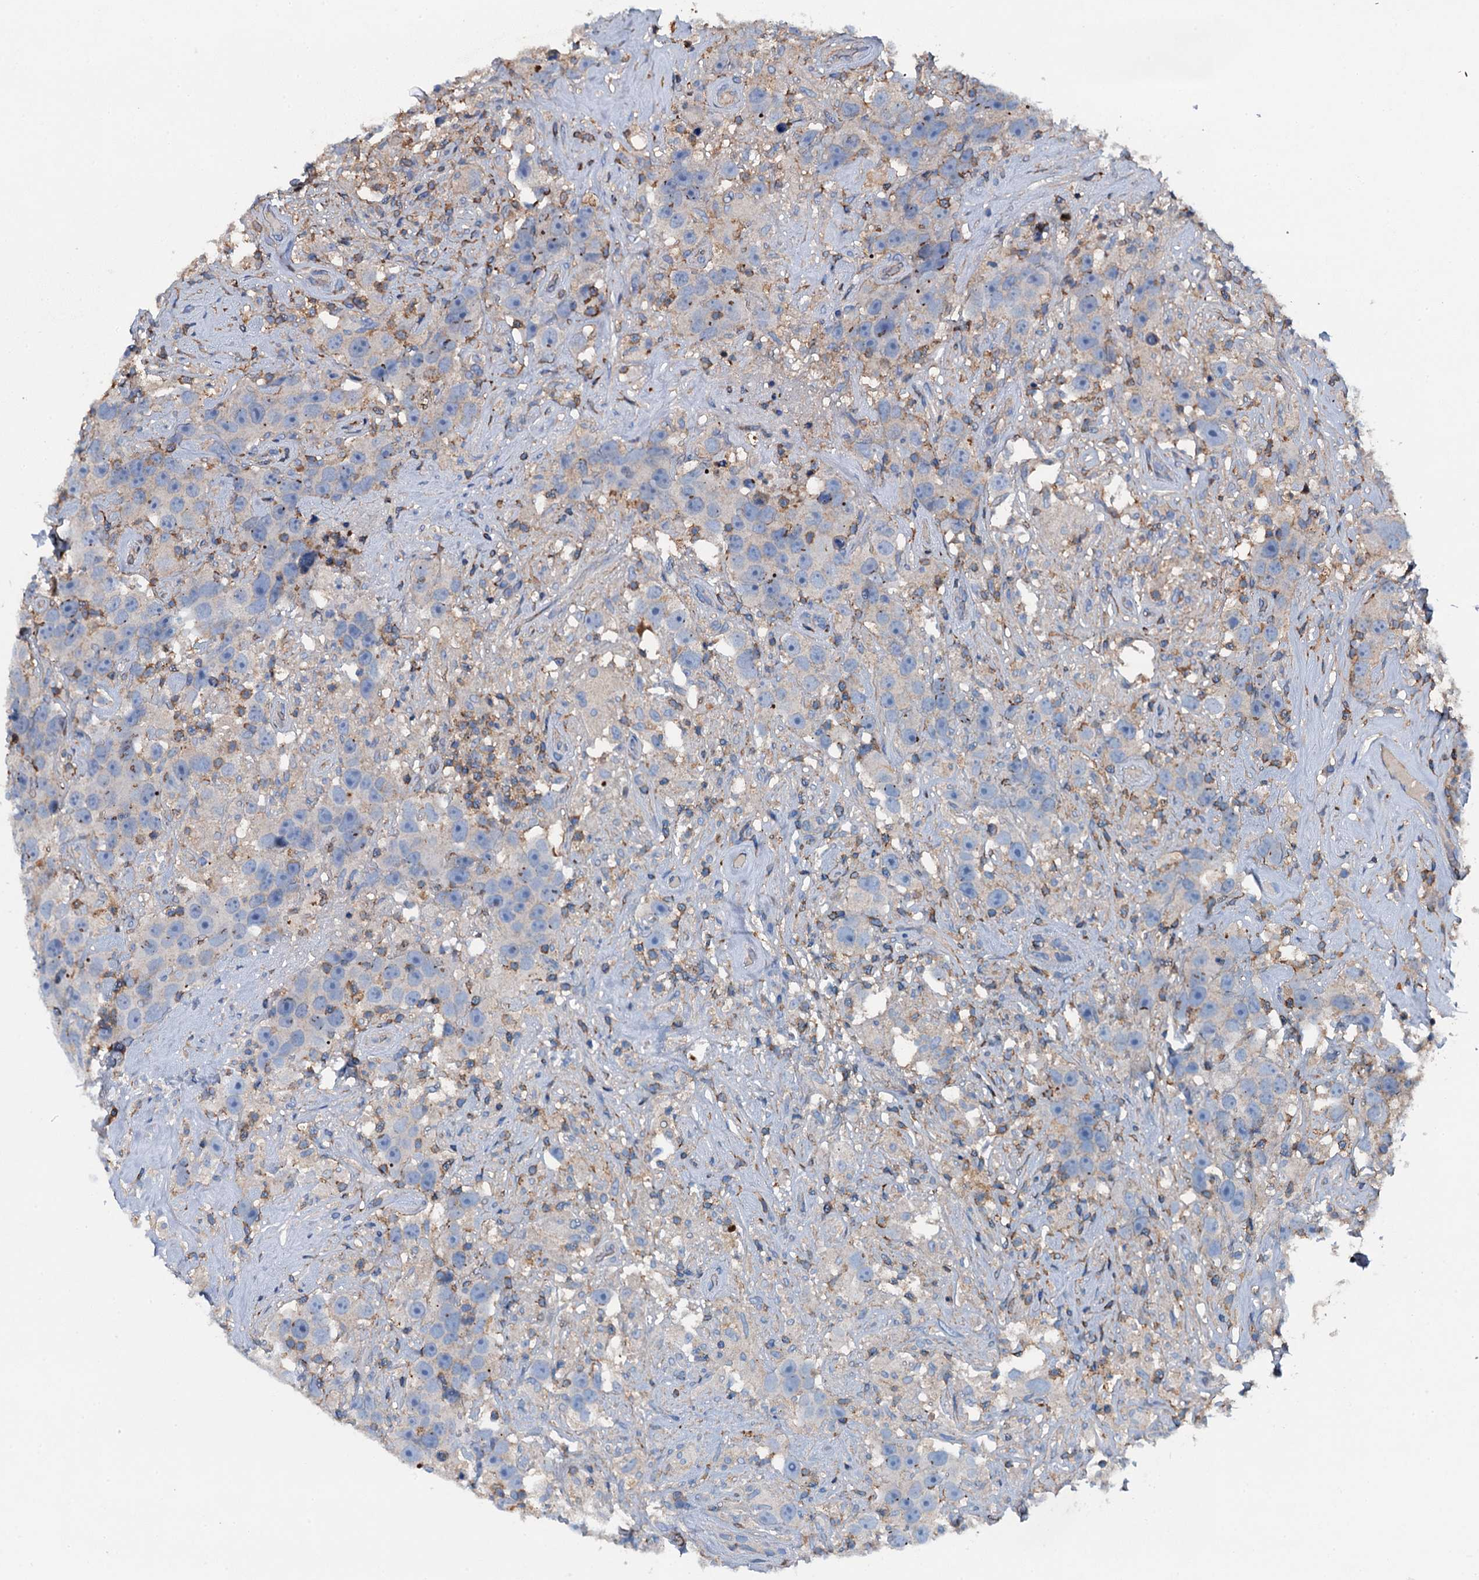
{"staining": {"intensity": "negative", "quantity": "none", "location": "none"}, "tissue": "testis cancer", "cell_type": "Tumor cells", "image_type": "cancer", "snomed": [{"axis": "morphology", "description": "Seminoma, NOS"}, {"axis": "topography", "description": "Testis"}], "caption": "This photomicrograph is of testis cancer stained with IHC to label a protein in brown with the nuclei are counter-stained blue. There is no expression in tumor cells.", "gene": "MS4A4E", "patient": {"sex": "male", "age": 49}}